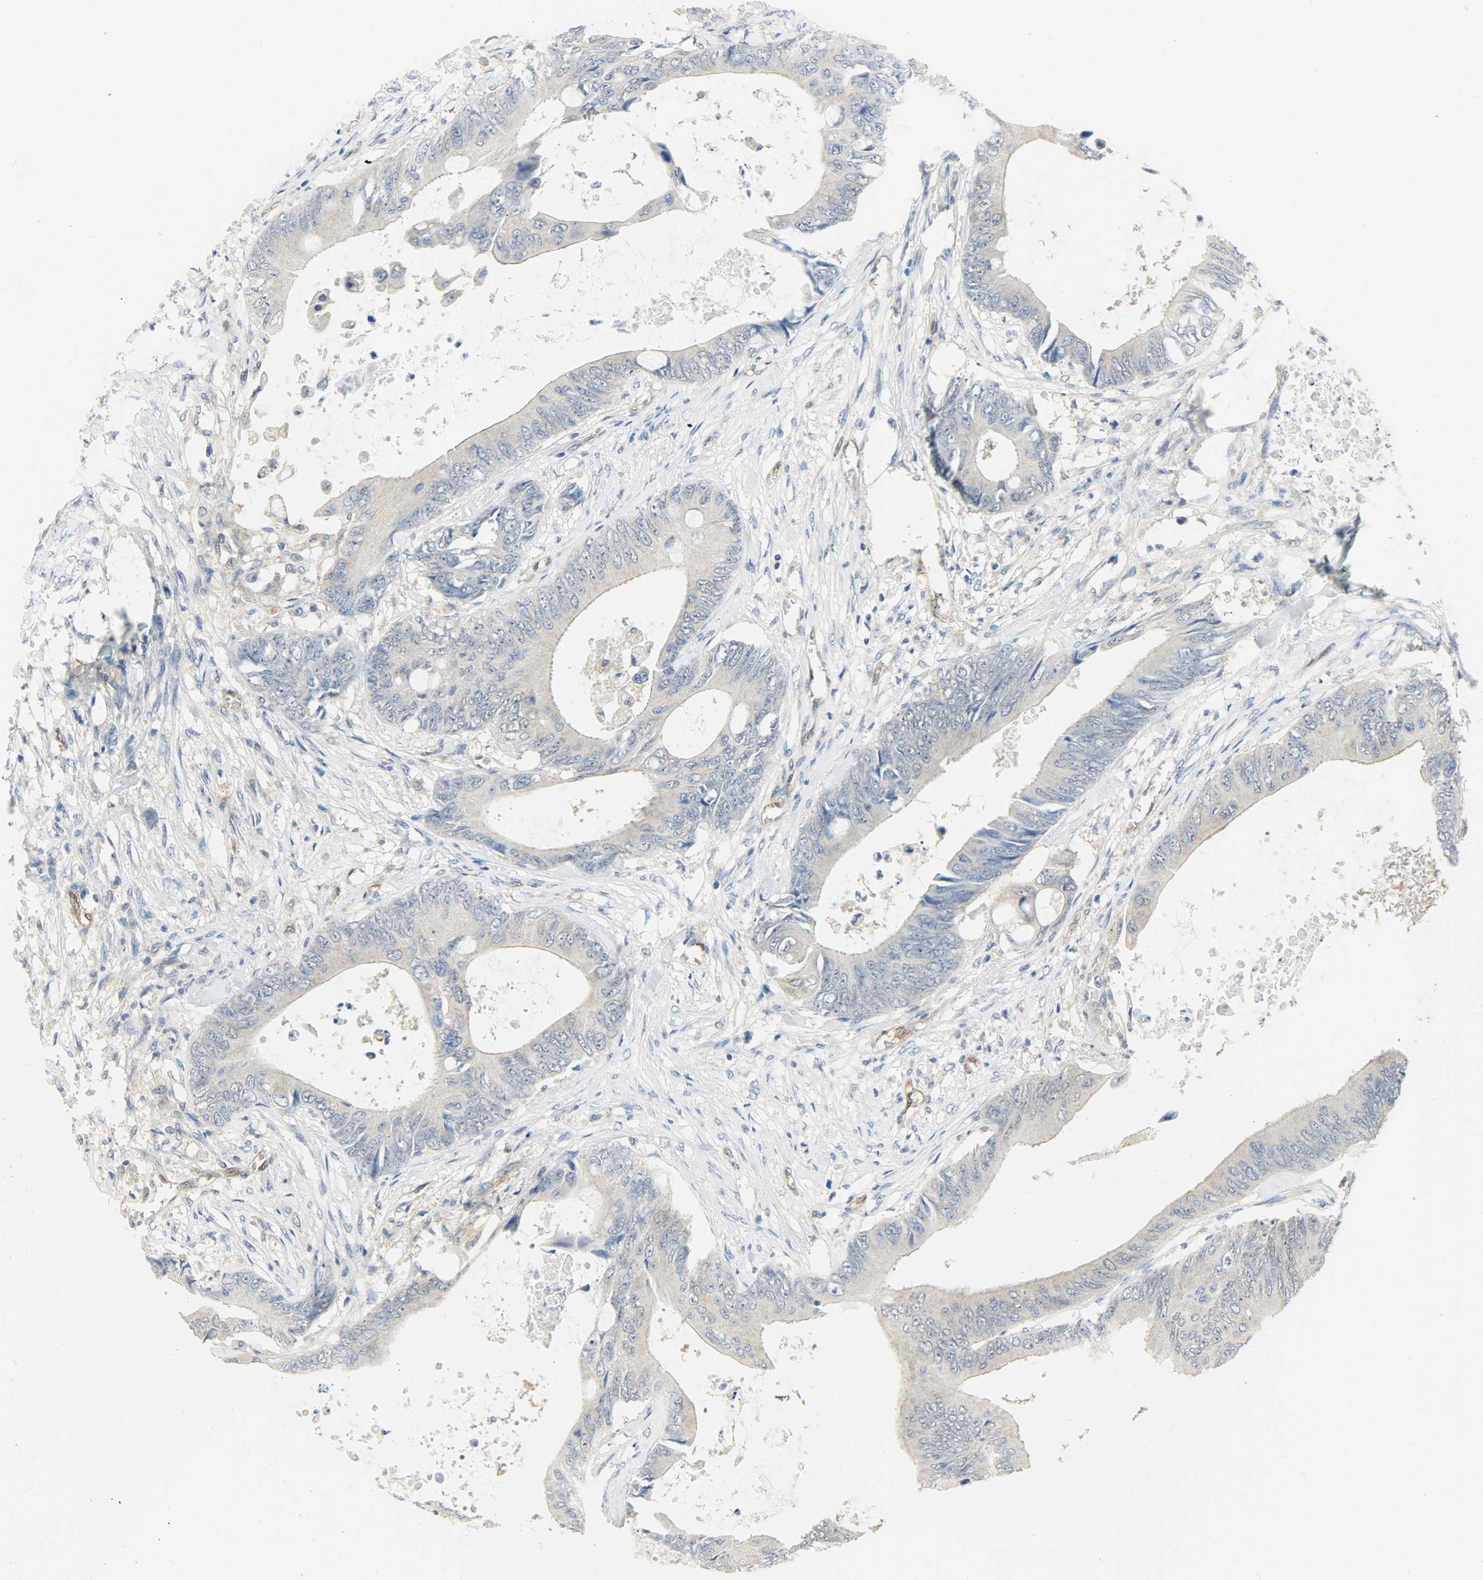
{"staining": {"intensity": "negative", "quantity": "none", "location": "none"}, "tissue": "colorectal cancer", "cell_type": "Tumor cells", "image_type": "cancer", "snomed": [{"axis": "morphology", "description": "Normal tissue, NOS"}, {"axis": "morphology", "description": "Adenocarcinoma, NOS"}, {"axis": "topography", "description": "Rectum"}, {"axis": "topography", "description": "Peripheral nerve tissue"}], "caption": "A photomicrograph of human colorectal adenocarcinoma is negative for staining in tumor cells.", "gene": "FKBP1A", "patient": {"sex": "female", "age": 77}}